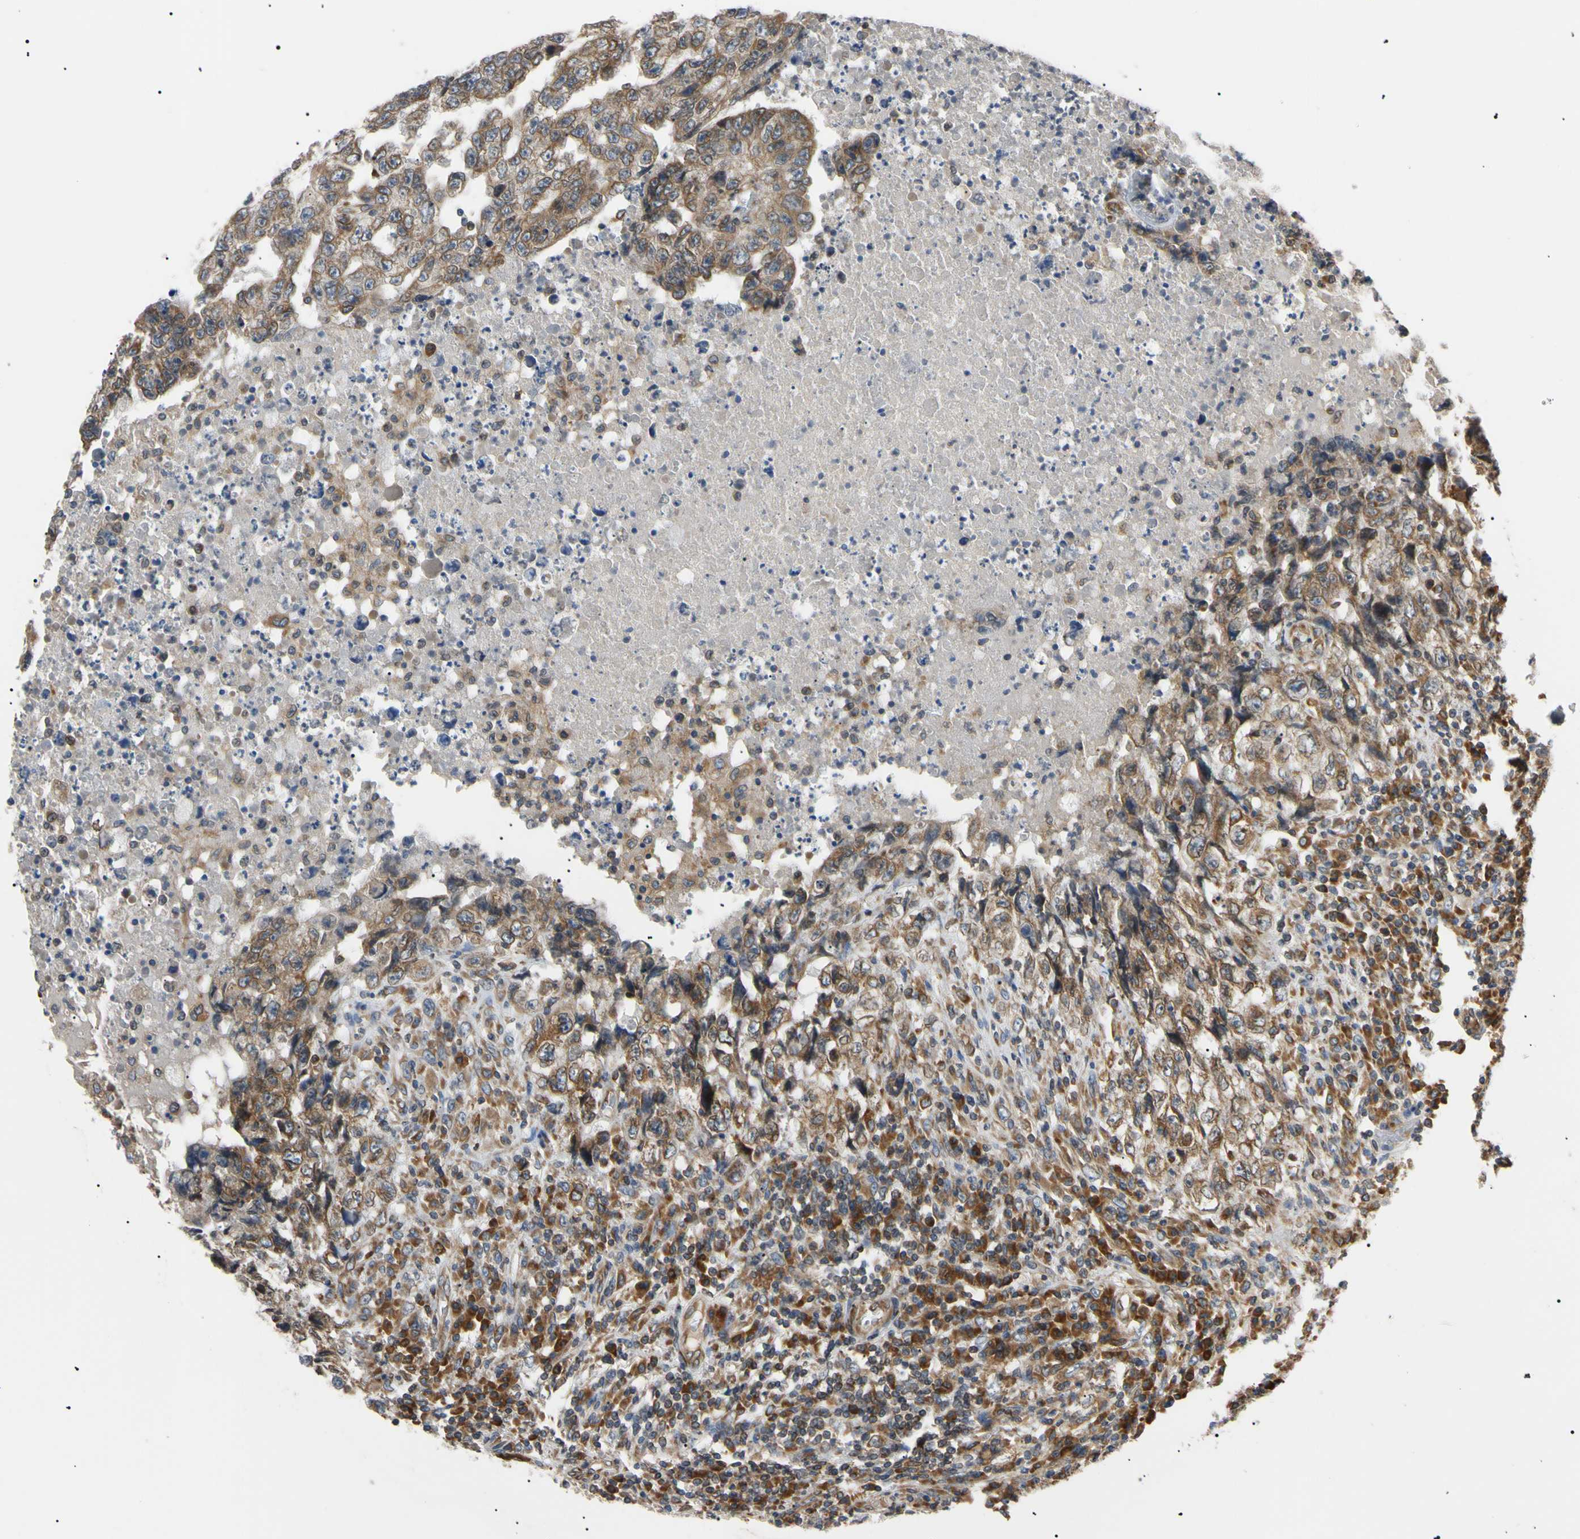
{"staining": {"intensity": "moderate", "quantity": ">75%", "location": "cytoplasmic/membranous"}, "tissue": "testis cancer", "cell_type": "Tumor cells", "image_type": "cancer", "snomed": [{"axis": "morphology", "description": "Necrosis, NOS"}, {"axis": "morphology", "description": "Carcinoma, Embryonal, NOS"}, {"axis": "topography", "description": "Testis"}], "caption": "Moderate cytoplasmic/membranous staining is present in approximately >75% of tumor cells in testis cancer.", "gene": "VAPA", "patient": {"sex": "male", "age": 19}}